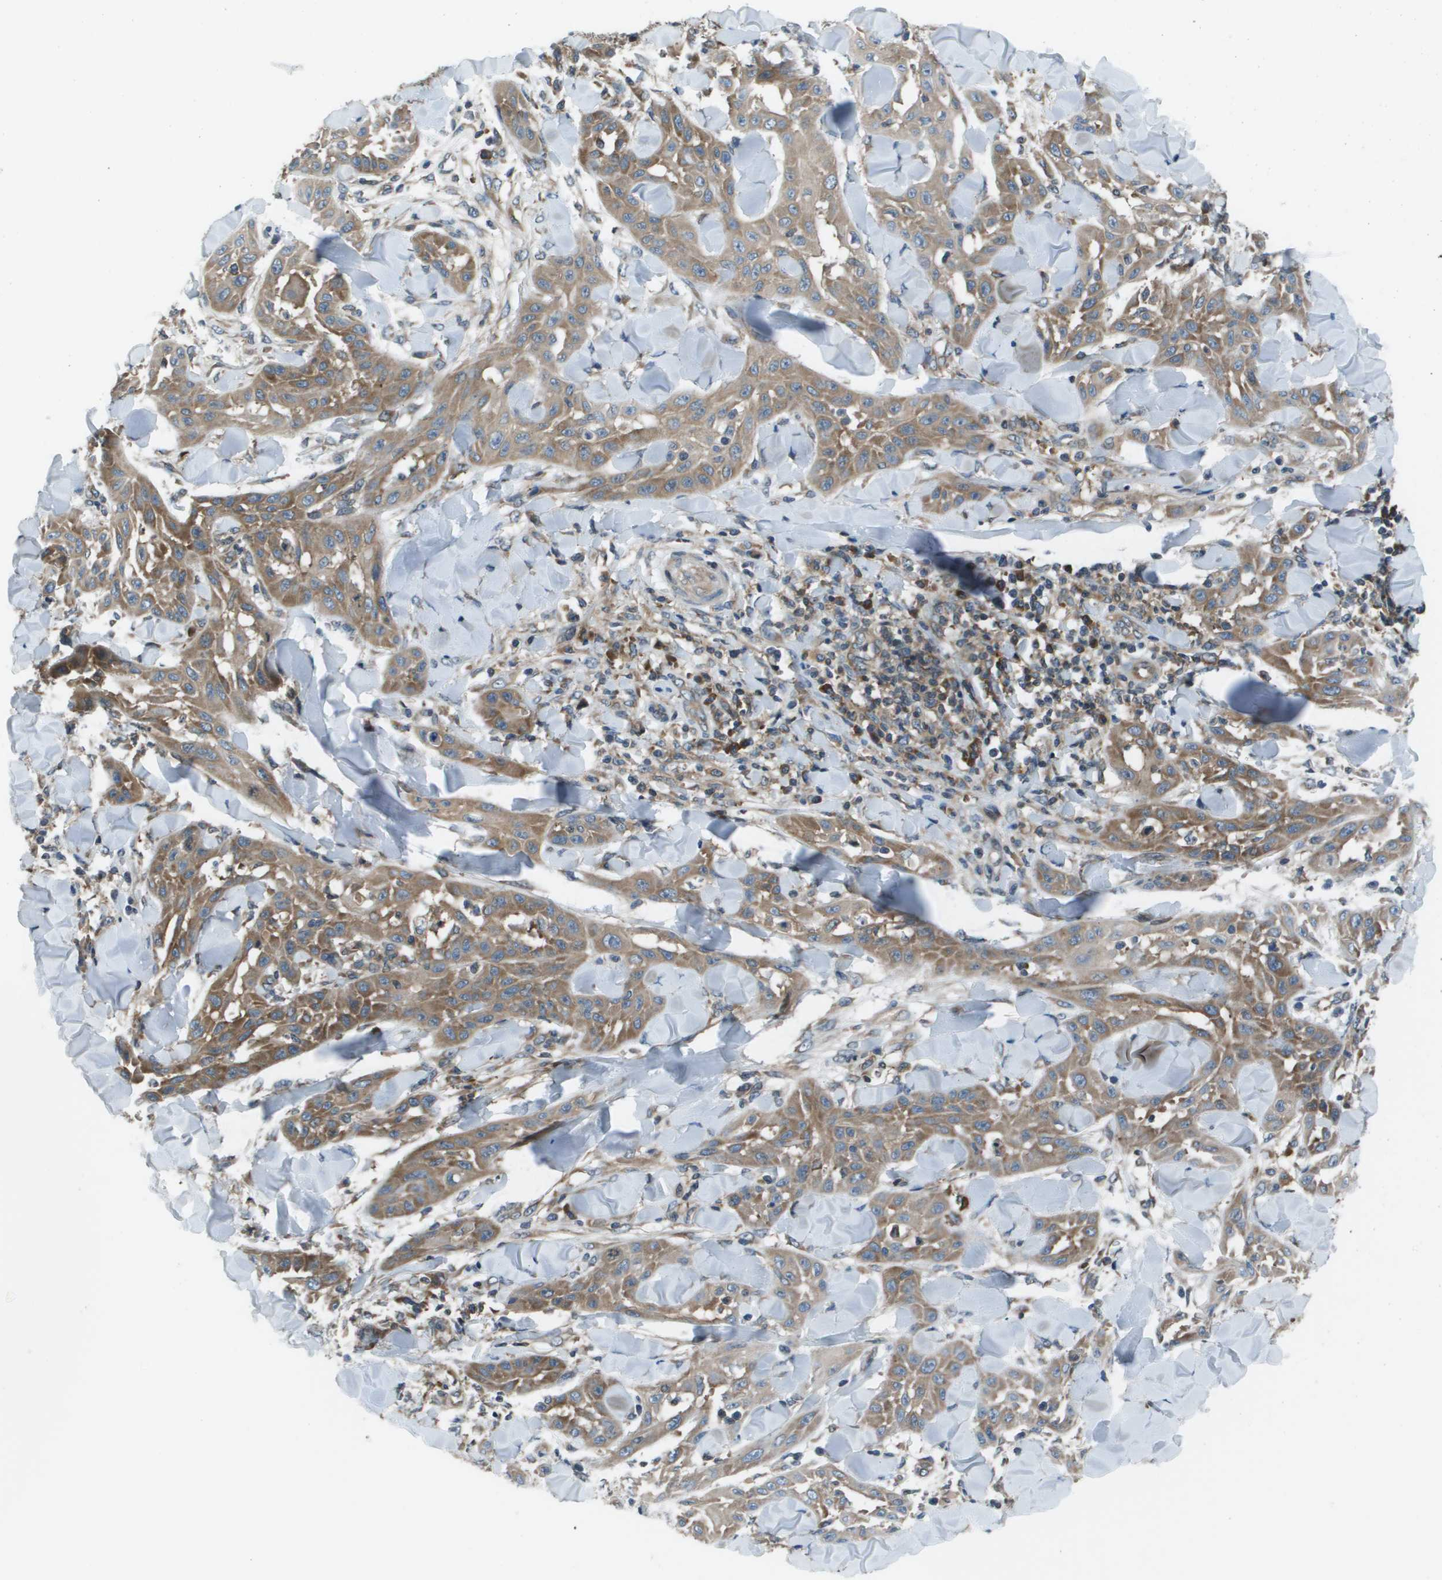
{"staining": {"intensity": "moderate", "quantity": ">75%", "location": "cytoplasmic/membranous"}, "tissue": "skin cancer", "cell_type": "Tumor cells", "image_type": "cancer", "snomed": [{"axis": "morphology", "description": "Squamous cell carcinoma, NOS"}, {"axis": "topography", "description": "Skin"}], "caption": "Skin cancer (squamous cell carcinoma) stained with a brown dye shows moderate cytoplasmic/membranous positive expression in about >75% of tumor cells.", "gene": "EIF3B", "patient": {"sex": "male", "age": 24}}